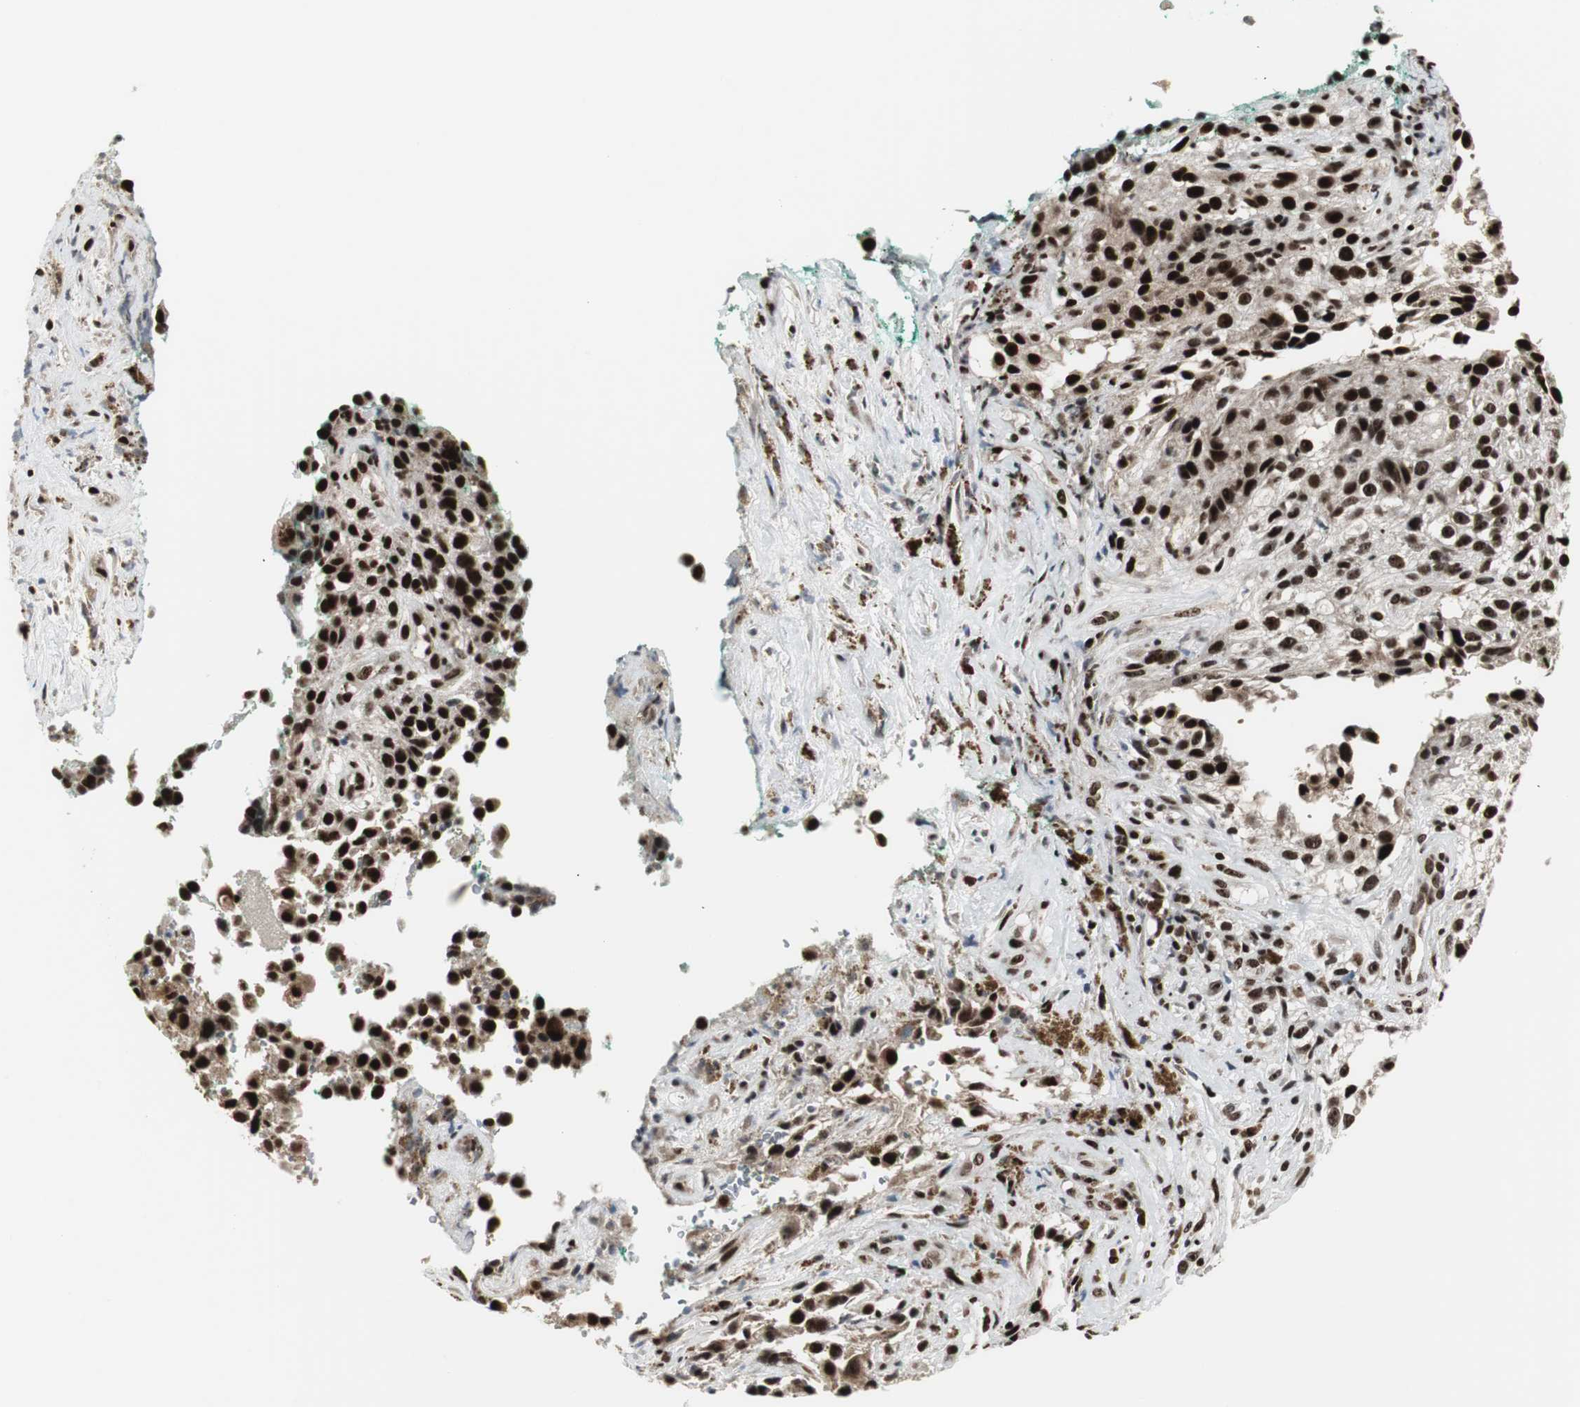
{"staining": {"intensity": "strong", "quantity": ">75%", "location": "nuclear"}, "tissue": "melanoma", "cell_type": "Tumor cells", "image_type": "cancer", "snomed": [{"axis": "morphology", "description": "Necrosis, NOS"}, {"axis": "morphology", "description": "Malignant melanoma, NOS"}, {"axis": "topography", "description": "Skin"}], "caption": "High-power microscopy captured an immunohistochemistry (IHC) micrograph of malignant melanoma, revealing strong nuclear staining in approximately >75% of tumor cells.", "gene": "PARN", "patient": {"sex": "female", "age": 87}}